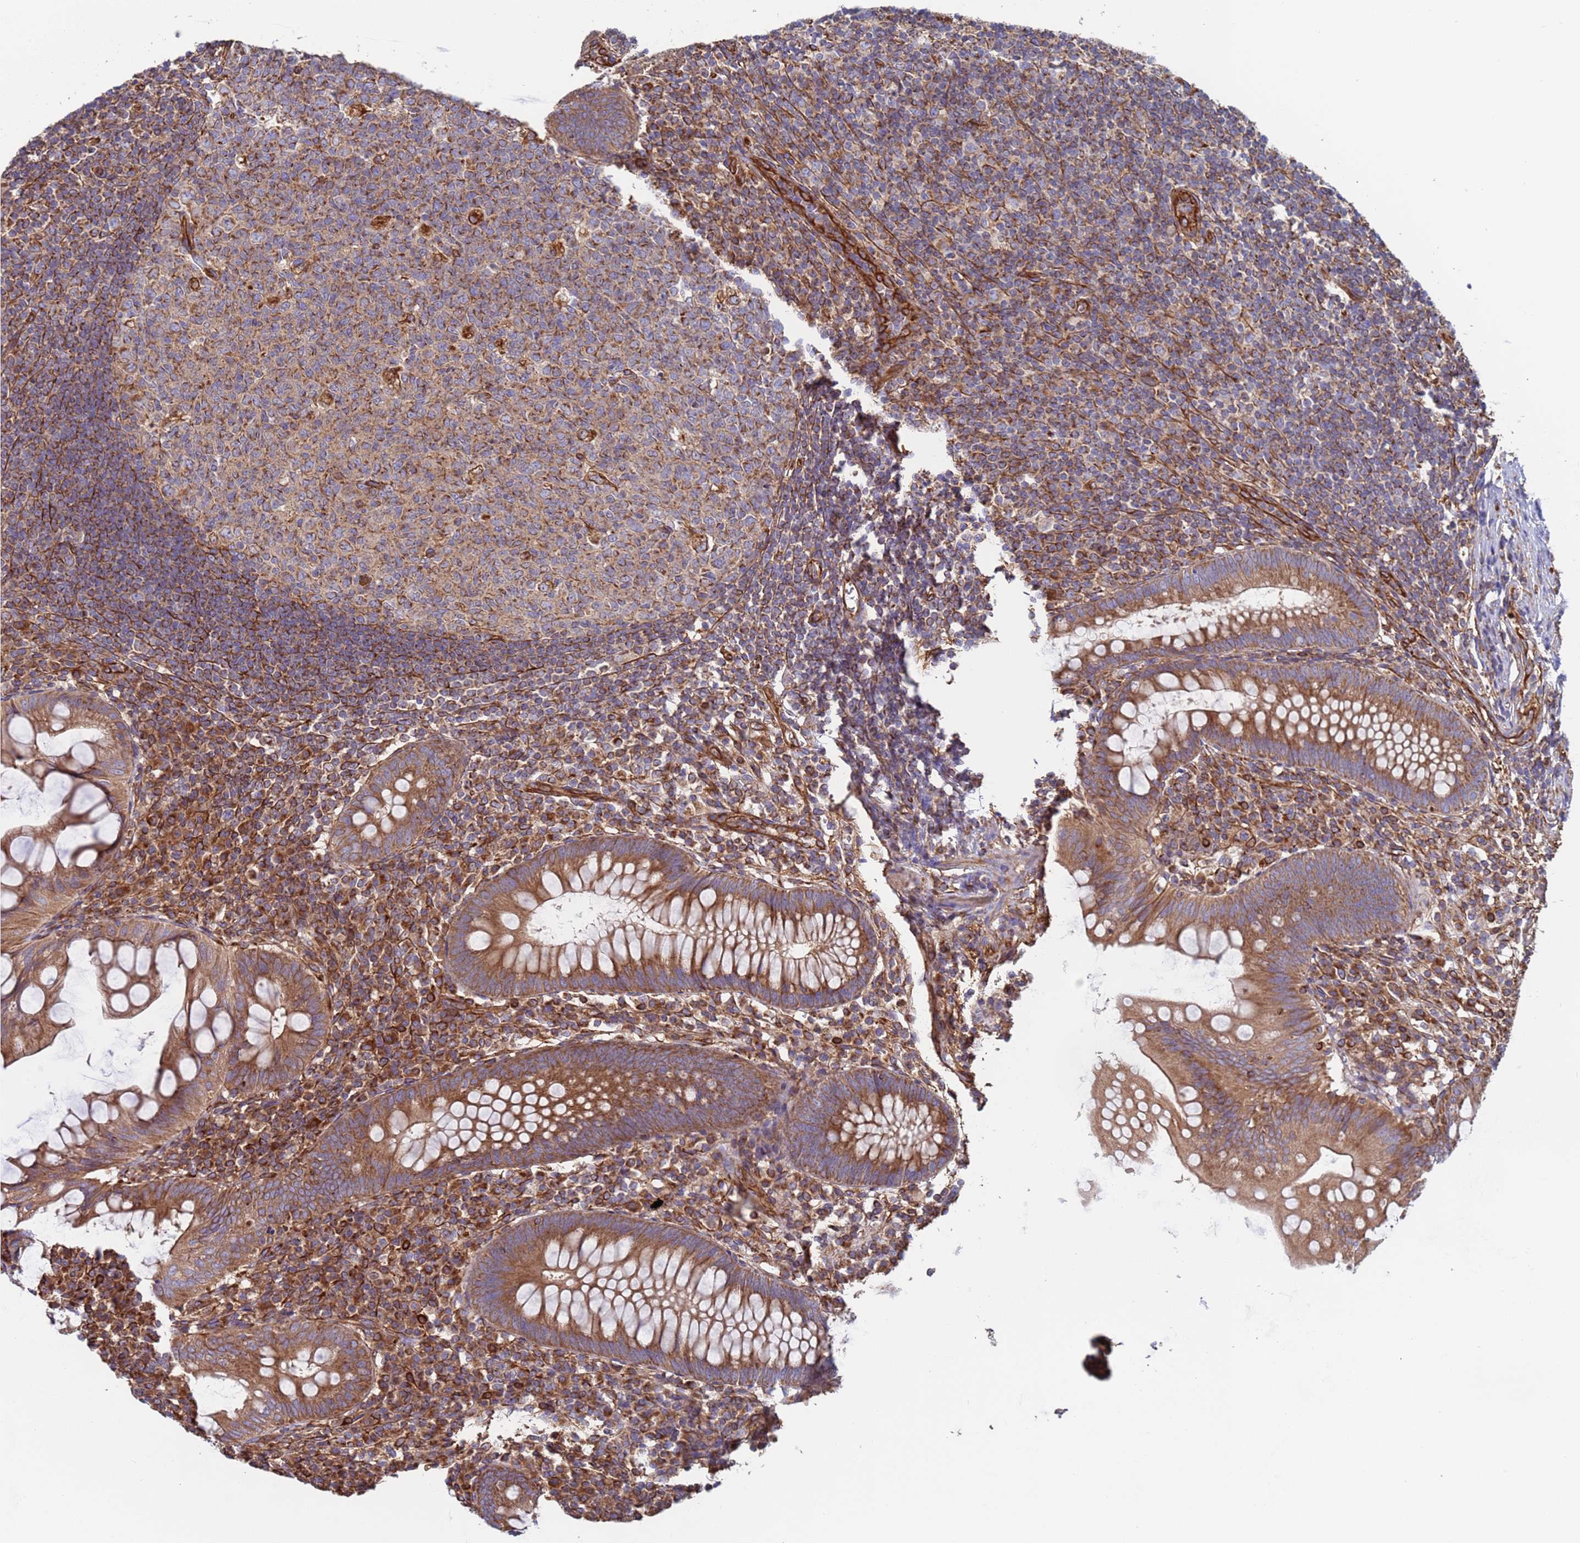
{"staining": {"intensity": "strong", "quantity": ">75%", "location": "cytoplasmic/membranous"}, "tissue": "appendix", "cell_type": "Glandular cells", "image_type": "normal", "snomed": [{"axis": "morphology", "description": "Normal tissue, NOS"}, {"axis": "topography", "description": "Appendix"}], "caption": "The immunohistochemical stain highlights strong cytoplasmic/membranous expression in glandular cells of benign appendix. Immunohistochemistry stains the protein of interest in brown and the nuclei are stained blue.", "gene": "NUDT12", "patient": {"sex": "male", "age": 56}}